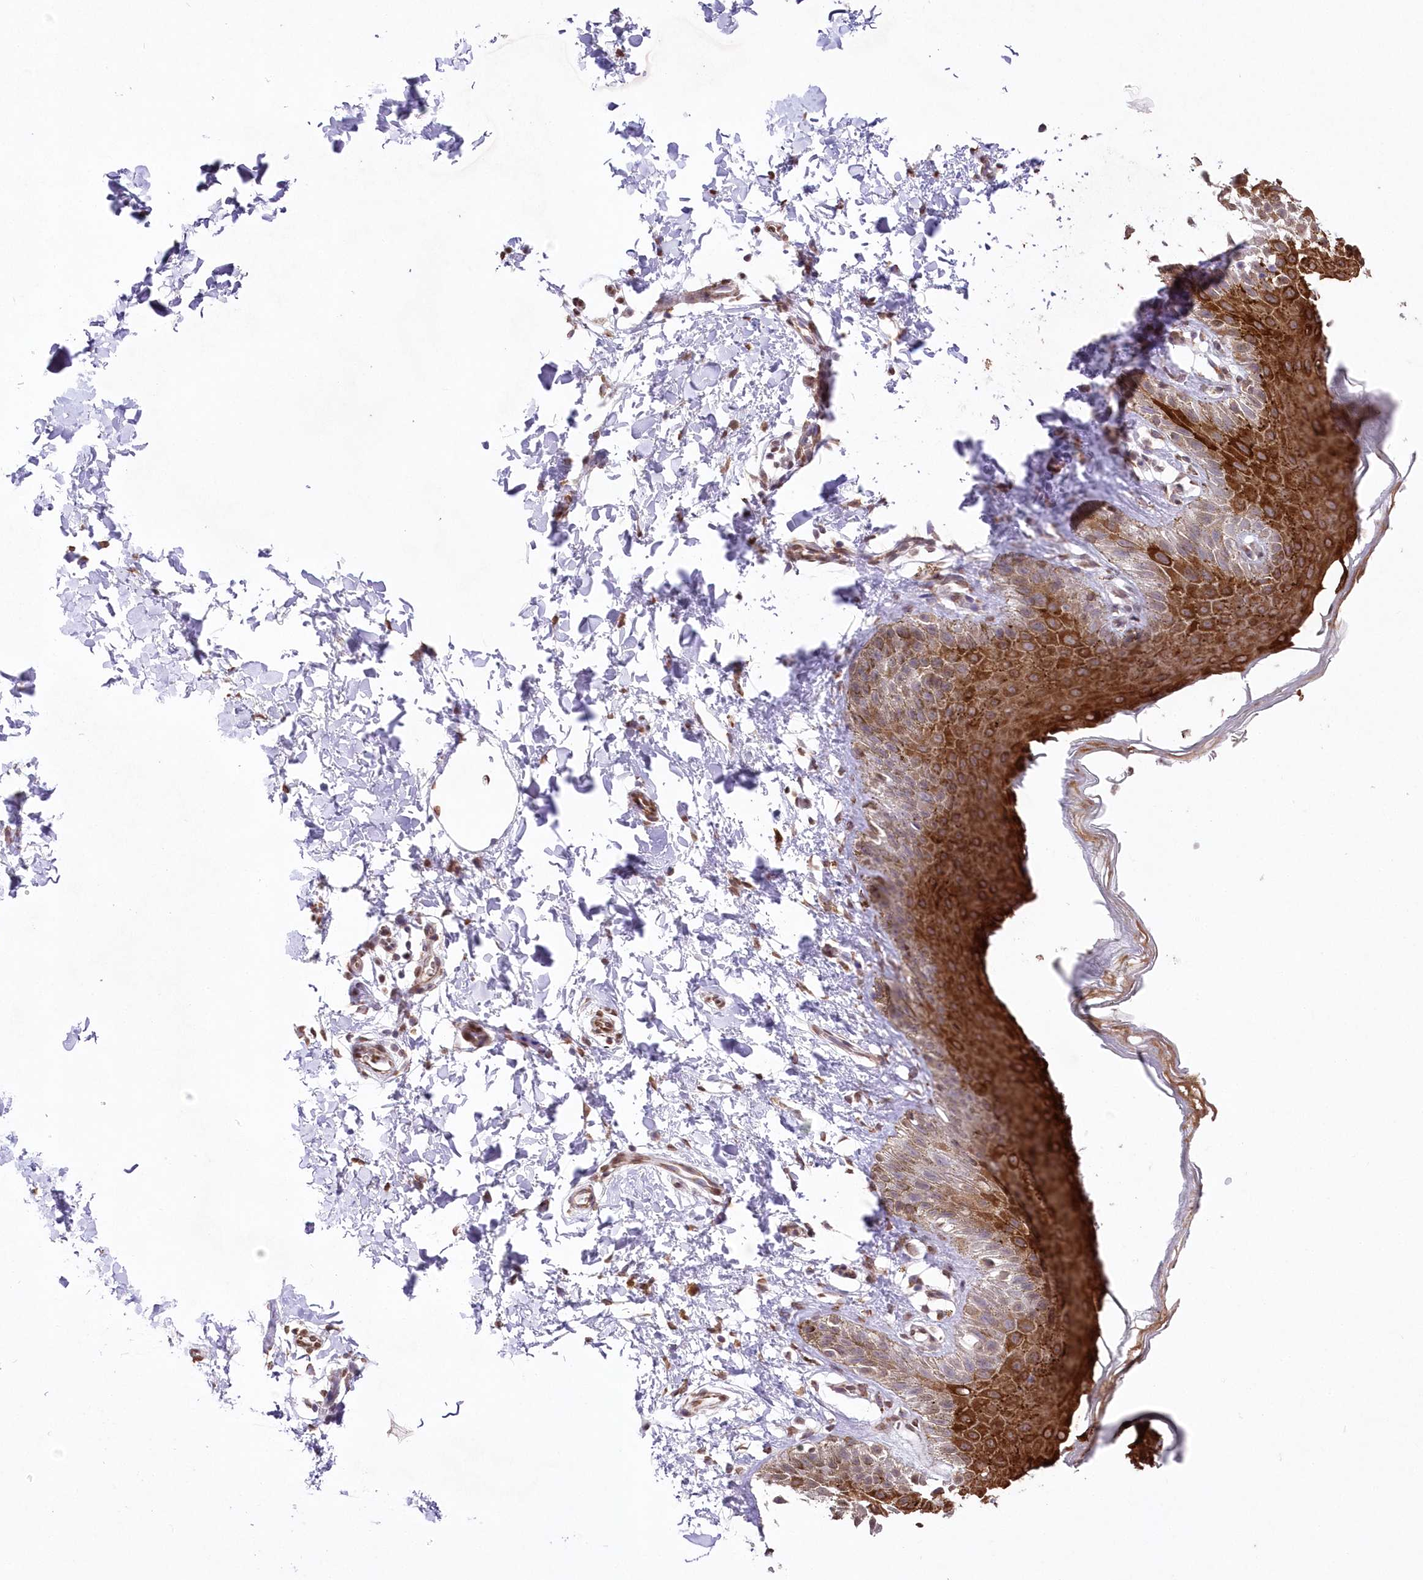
{"staining": {"intensity": "strong", "quantity": "25%-75%", "location": "cytoplasmic/membranous"}, "tissue": "skin", "cell_type": "Epidermal cells", "image_type": "normal", "snomed": [{"axis": "morphology", "description": "Normal tissue, NOS"}, {"axis": "topography", "description": "Anal"}], "caption": "Strong cytoplasmic/membranous positivity is seen in approximately 25%-75% of epidermal cells in benign skin.", "gene": "ENSG00000275740", "patient": {"sex": "male", "age": 44}}